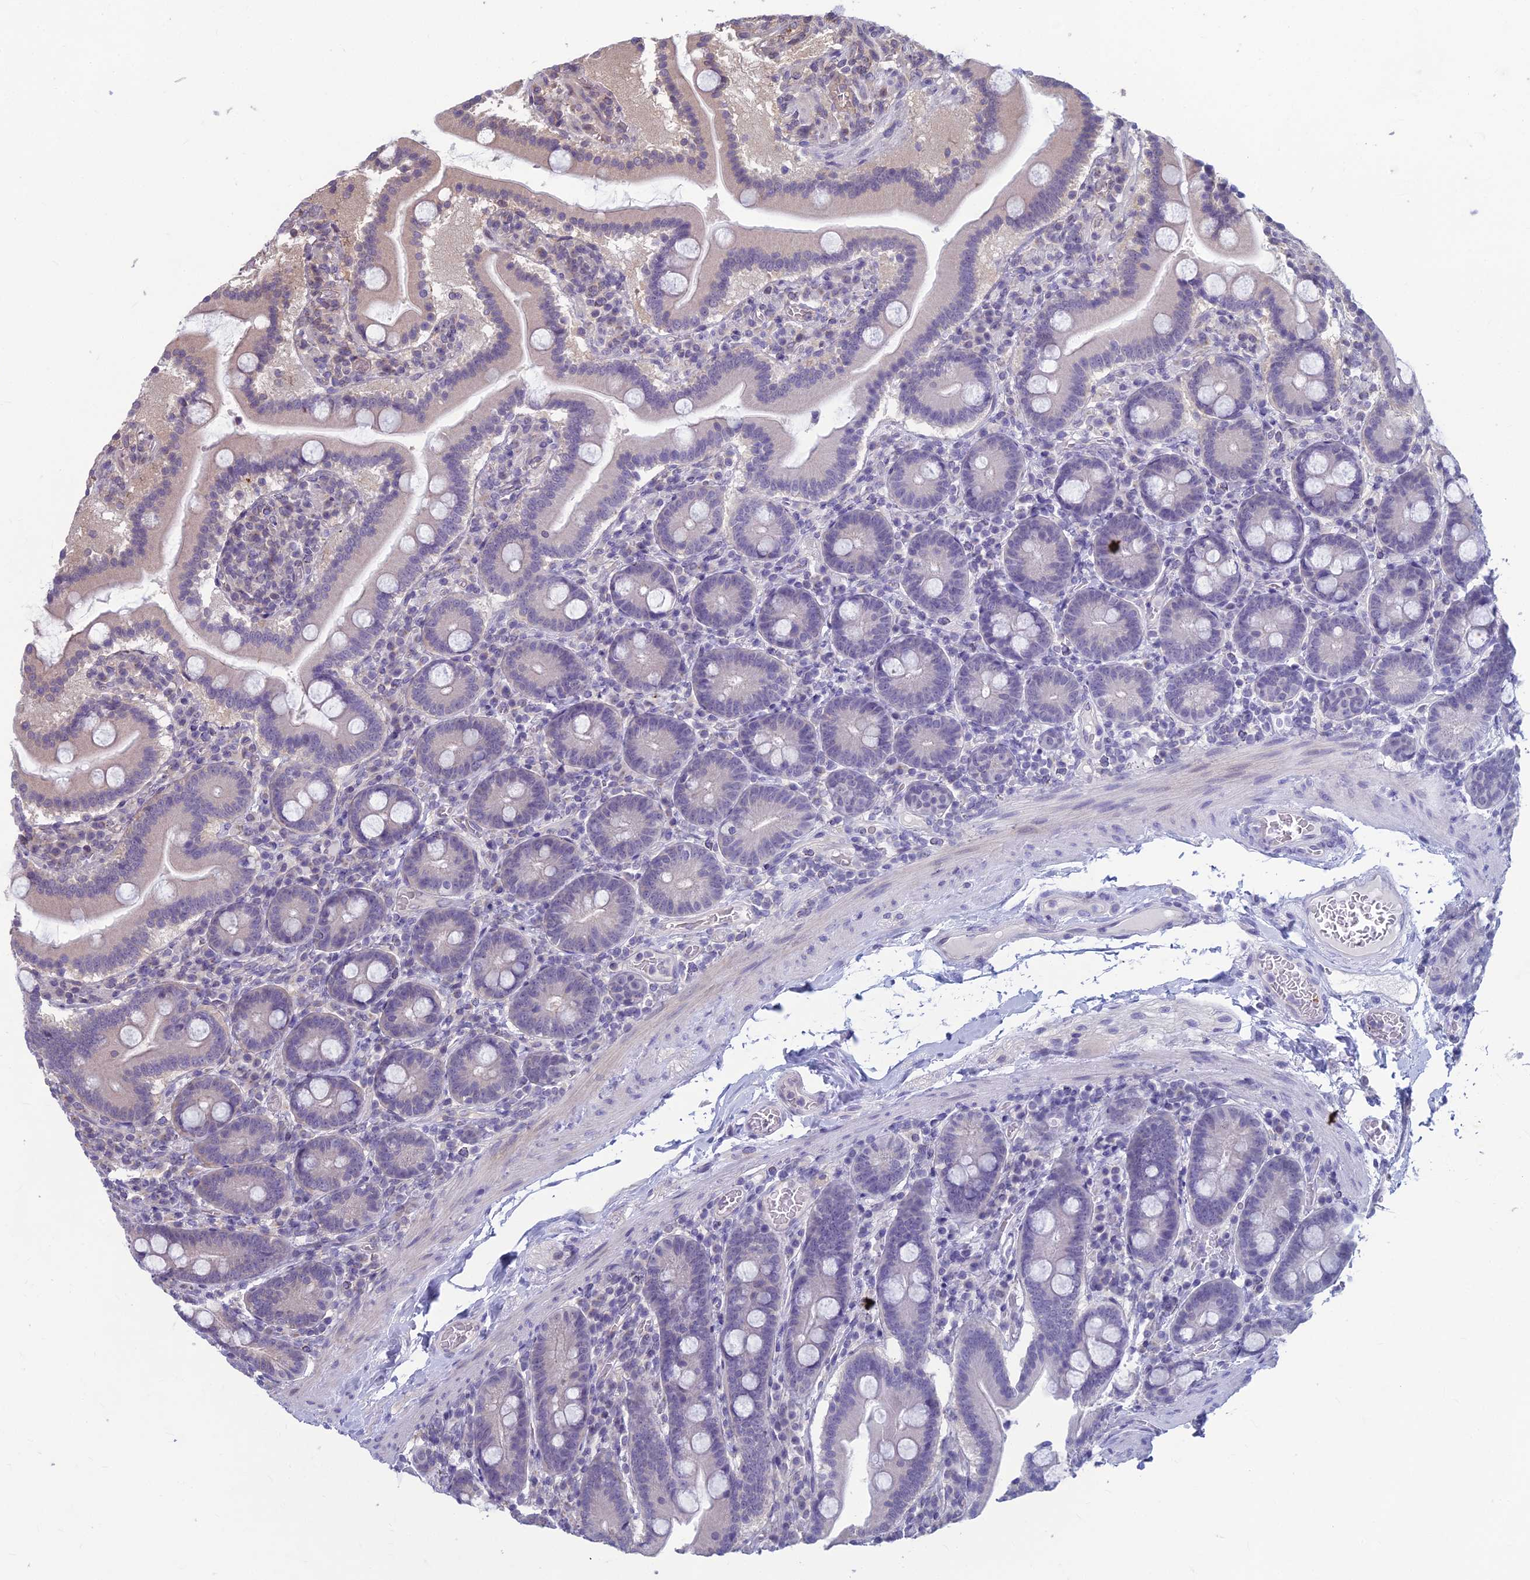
{"staining": {"intensity": "weak", "quantity": "25%-75%", "location": "cytoplasmic/membranous"}, "tissue": "duodenum", "cell_type": "Glandular cells", "image_type": "normal", "snomed": [{"axis": "morphology", "description": "Normal tissue, NOS"}, {"axis": "topography", "description": "Duodenum"}], "caption": "IHC of unremarkable human duodenum reveals low levels of weak cytoplasmic/membranous staining in about 25%-75% of glandular cells.", "gene": "MFSD8", "patient": {"sex": "male", "age": 55}}